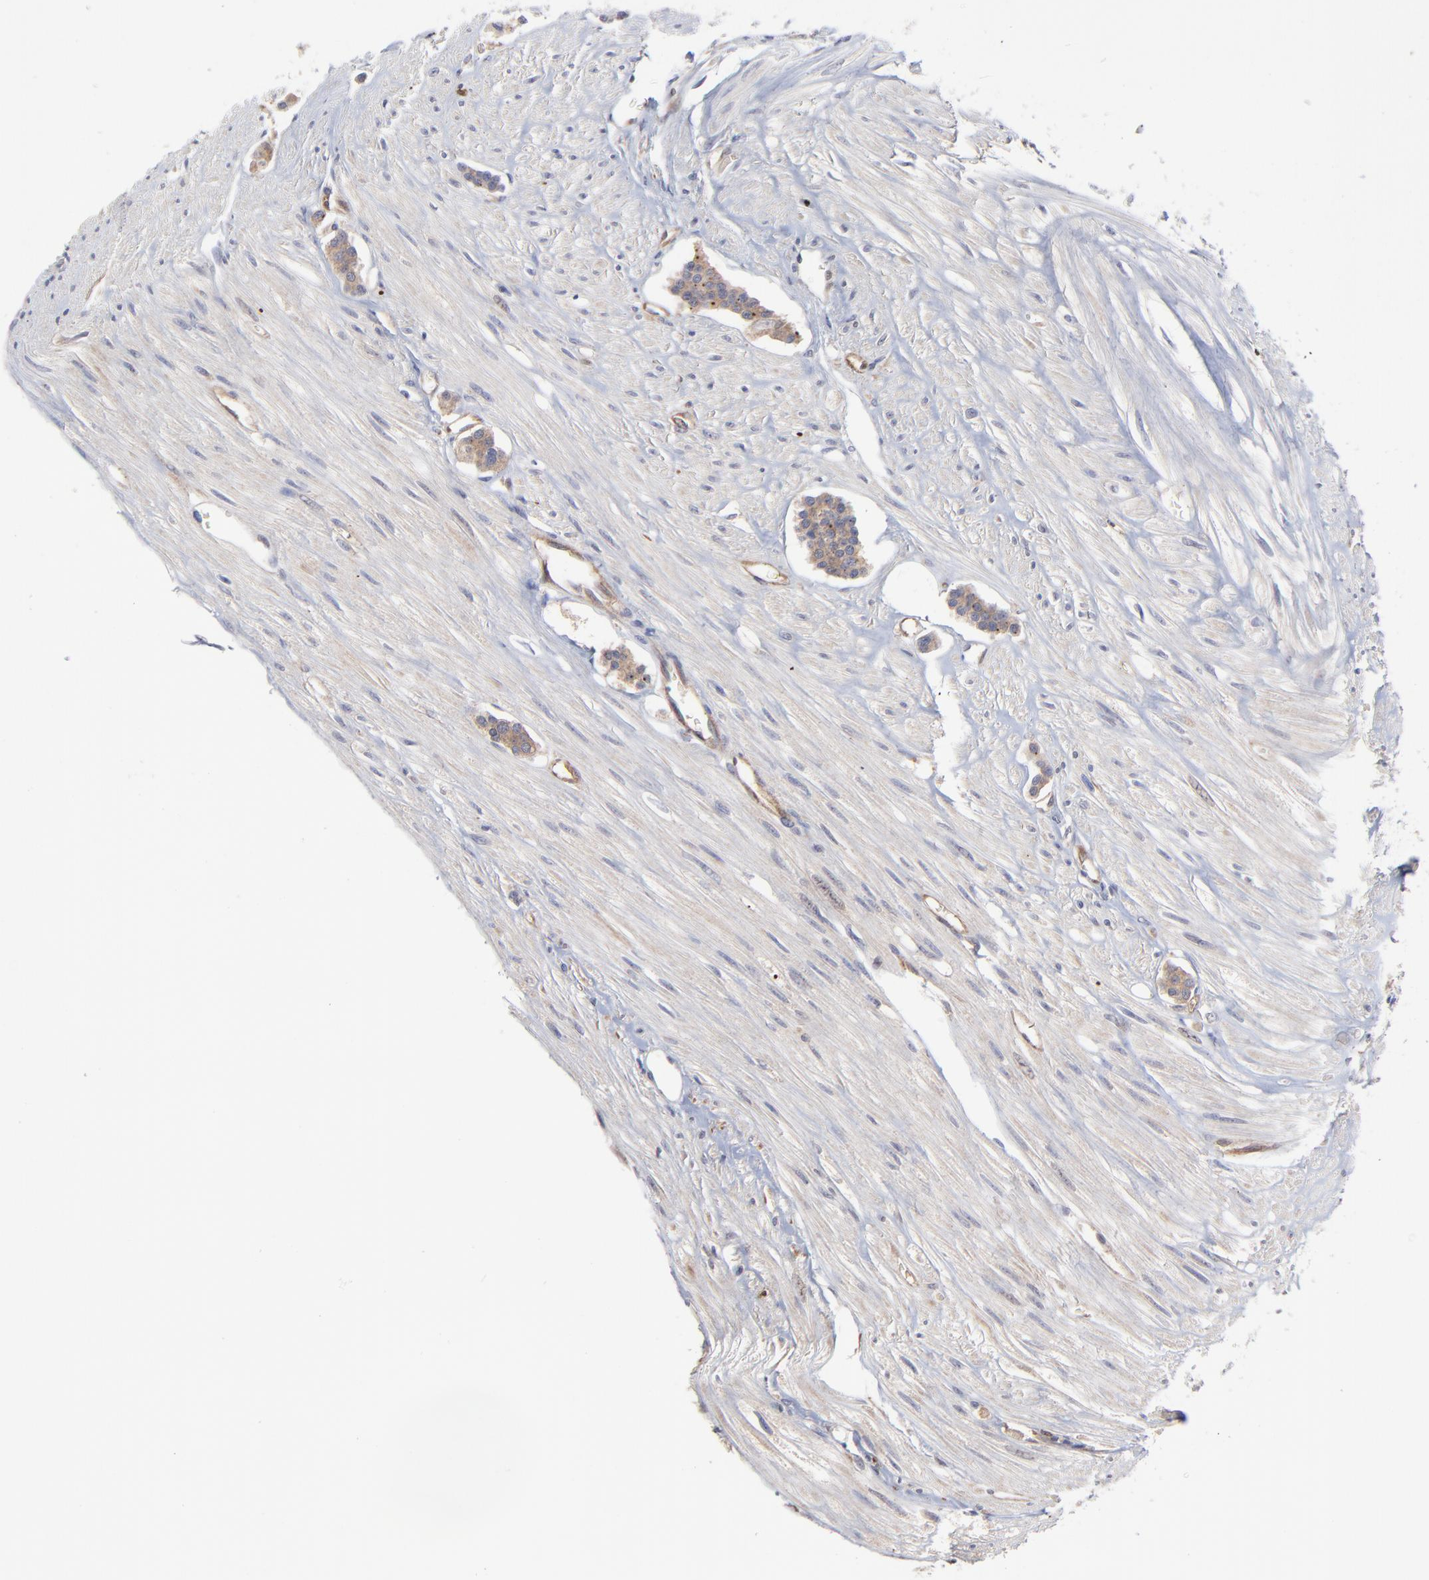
{"staining": {"intensity": "weak", "quantity": ">75%", "location": "cytoplasmic/membranous"}, "tissue": "carcinoid", "cell_type": "Tumor cells", "image_type": "cancer", "snomed": [{"axis": "morphology", "description": "Carcinoid, malignant, NOS"}, {"axis": "topography", "description": "Small intestine"}], "caption": "This photomicrograph exhibits immunohistochemistry (IHC) staining of human carcinoid (malignant), with low weak cytoplasmic/membranous staining in approximately >75% of tumor cells.", "gene": "GART", "patient": {"sex": "male", "age": 60}}